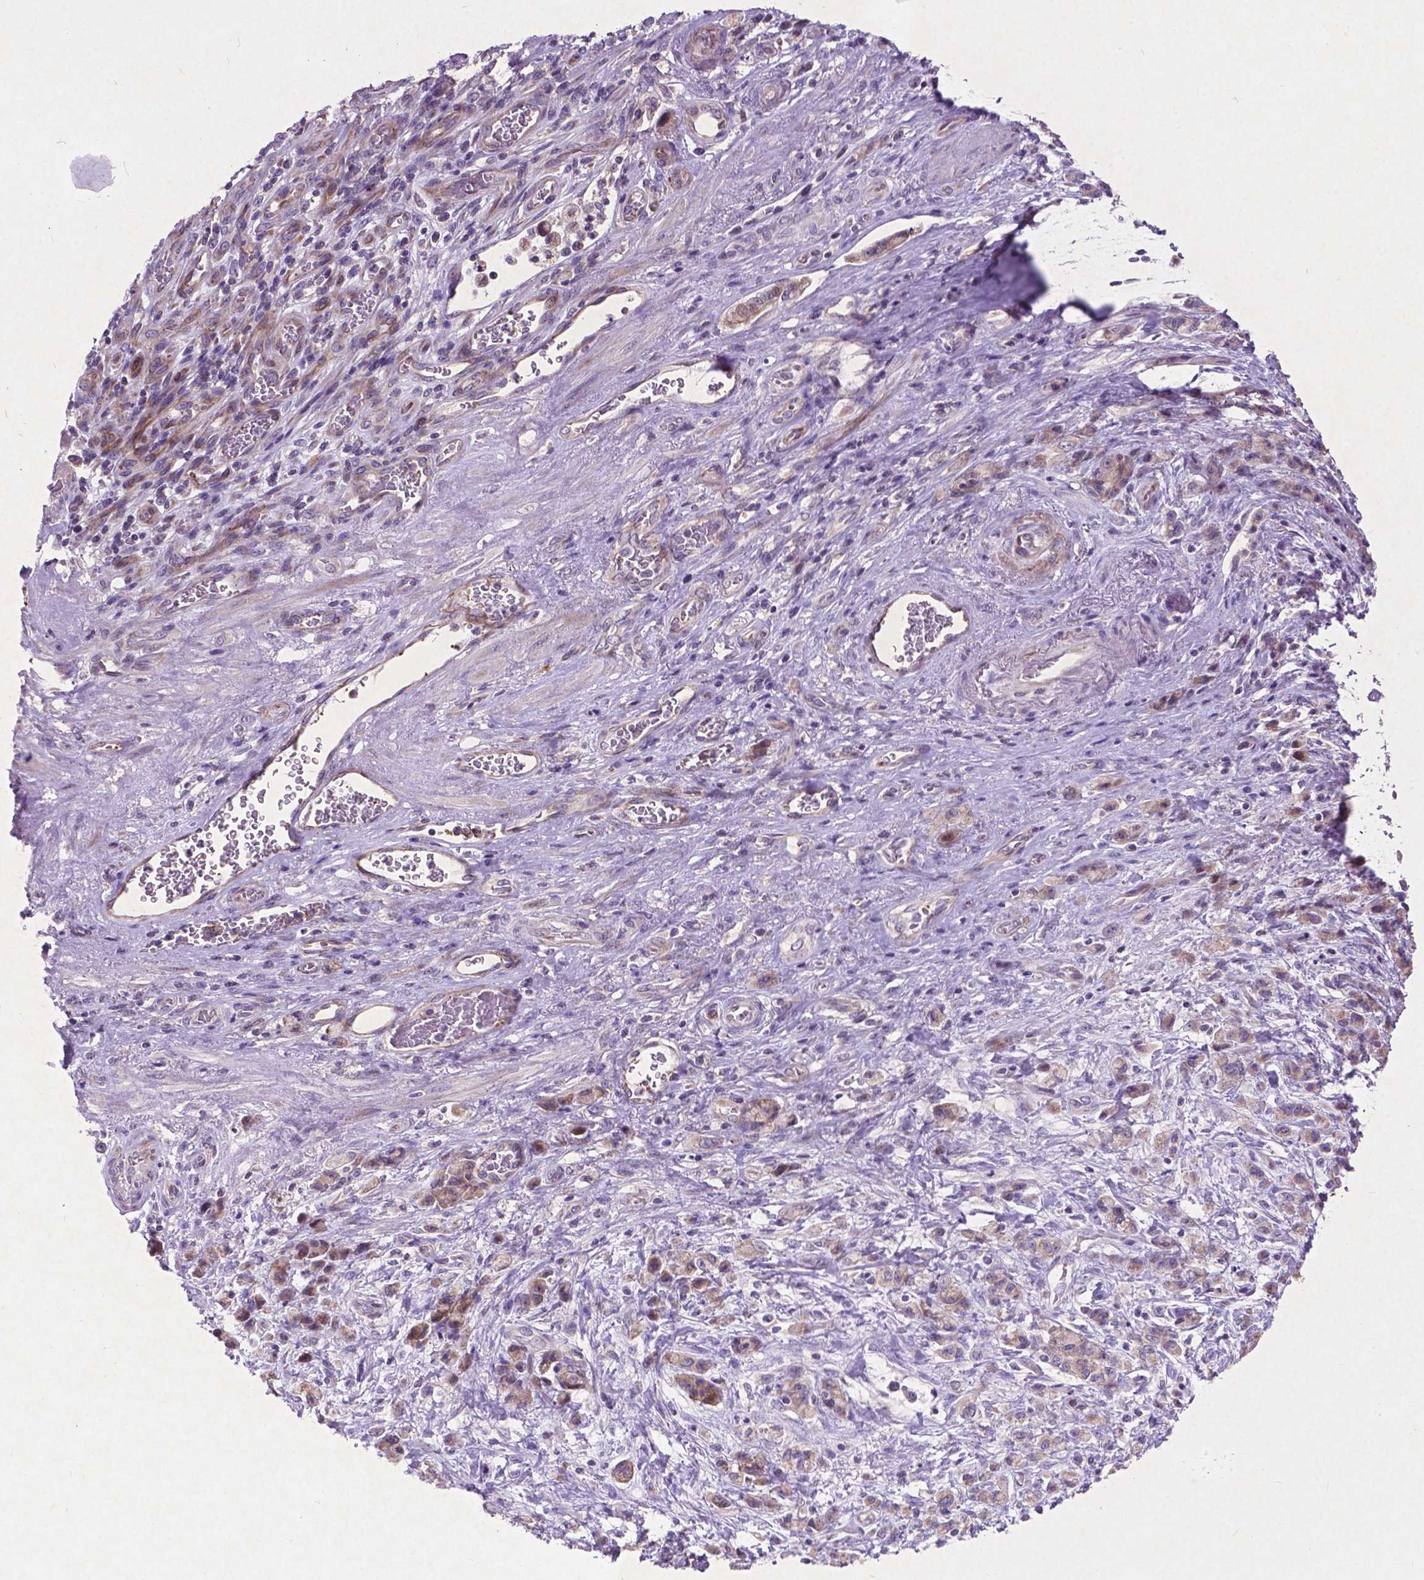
{"staining": {"intensity": "weak", "quantity": ">75%", "location": "cytoplasmic/membranous"}, "tissue": "stomach cancer", "cell_type": "Tumor cells", "image_type": "cancer", "snomed": [{"axis": "morphology", "description": "Adenocarcinoma, NOS"}, {"axis": "topography", "description": "Stomach"}], "caption": "Stomach adenocarcinoma tissue displays weak cytoplasmic/membranous staining in about >75% of tumor cells, visualized by immunohistochemistry. (DAB = brown stain, brightfield microscopy at high magnification).", "gene": "ATG4D", "patient": {"sex": "male", "age": 77}}